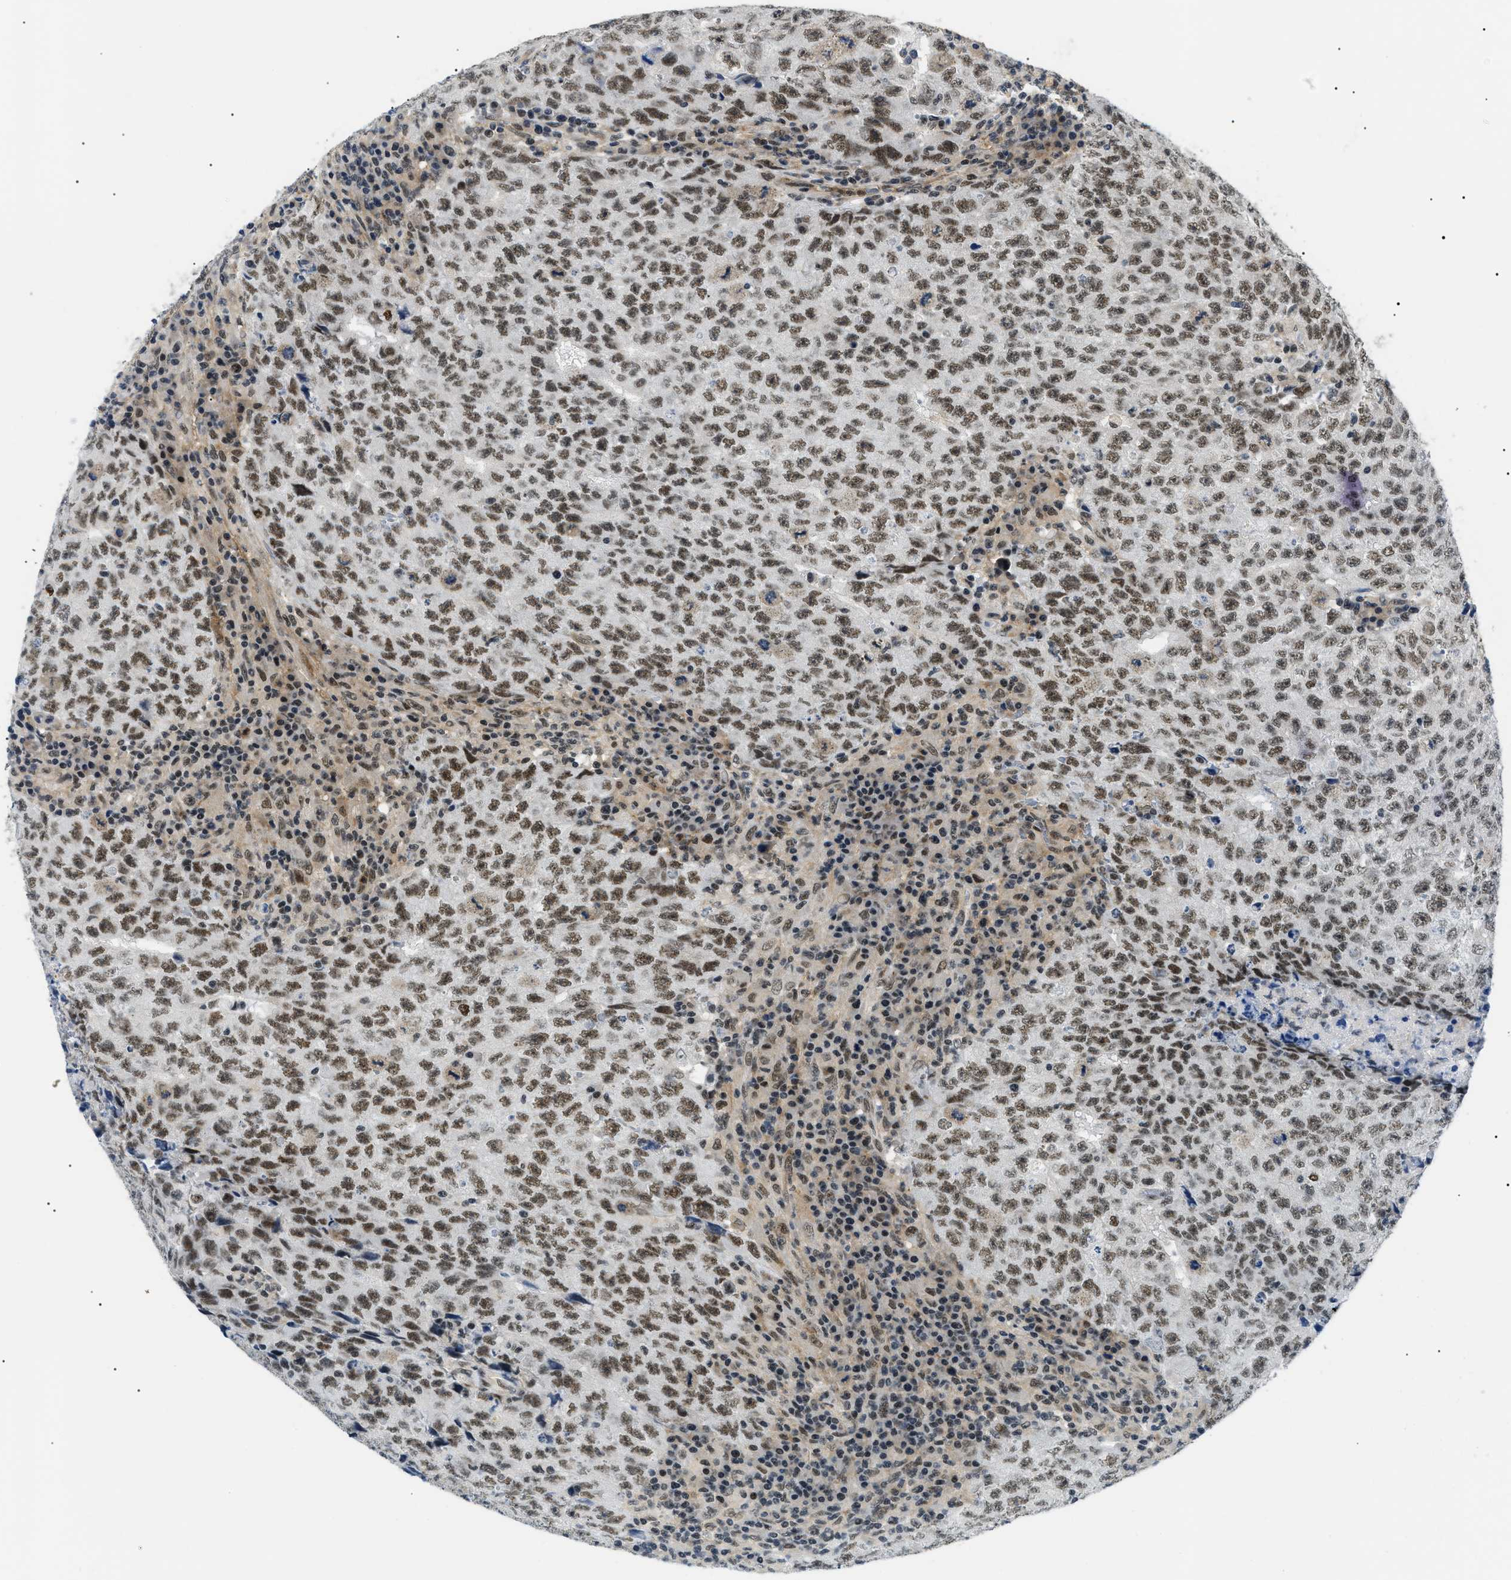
{"staining": {"intensity": "moderate", "quantity": ">75%", "location": "nuclear"}, "tissue": "testis cancer", "cell_type": "Tumor cells", "image_type": "cancer", "snomed": [{"axis": "morphology", "description": "Necrosis, NOS"}, {"axis": "morphology", "description": "Carcinoma, Embryonal, NOS"}, {"axis": "topography", "description": "Testis"}], "caption": "Testis embryonal carcinoma tissue reveals moderate nuclear expression in about >75% of tumor cells, visualized by immunohistochemistry. (DAB (3,3'-diaminobenzidine) IHC, brown staining for protein, blue staining for nuclei).", "gene": "RBM15", "patient": {"sex": "male", "age": 19}}